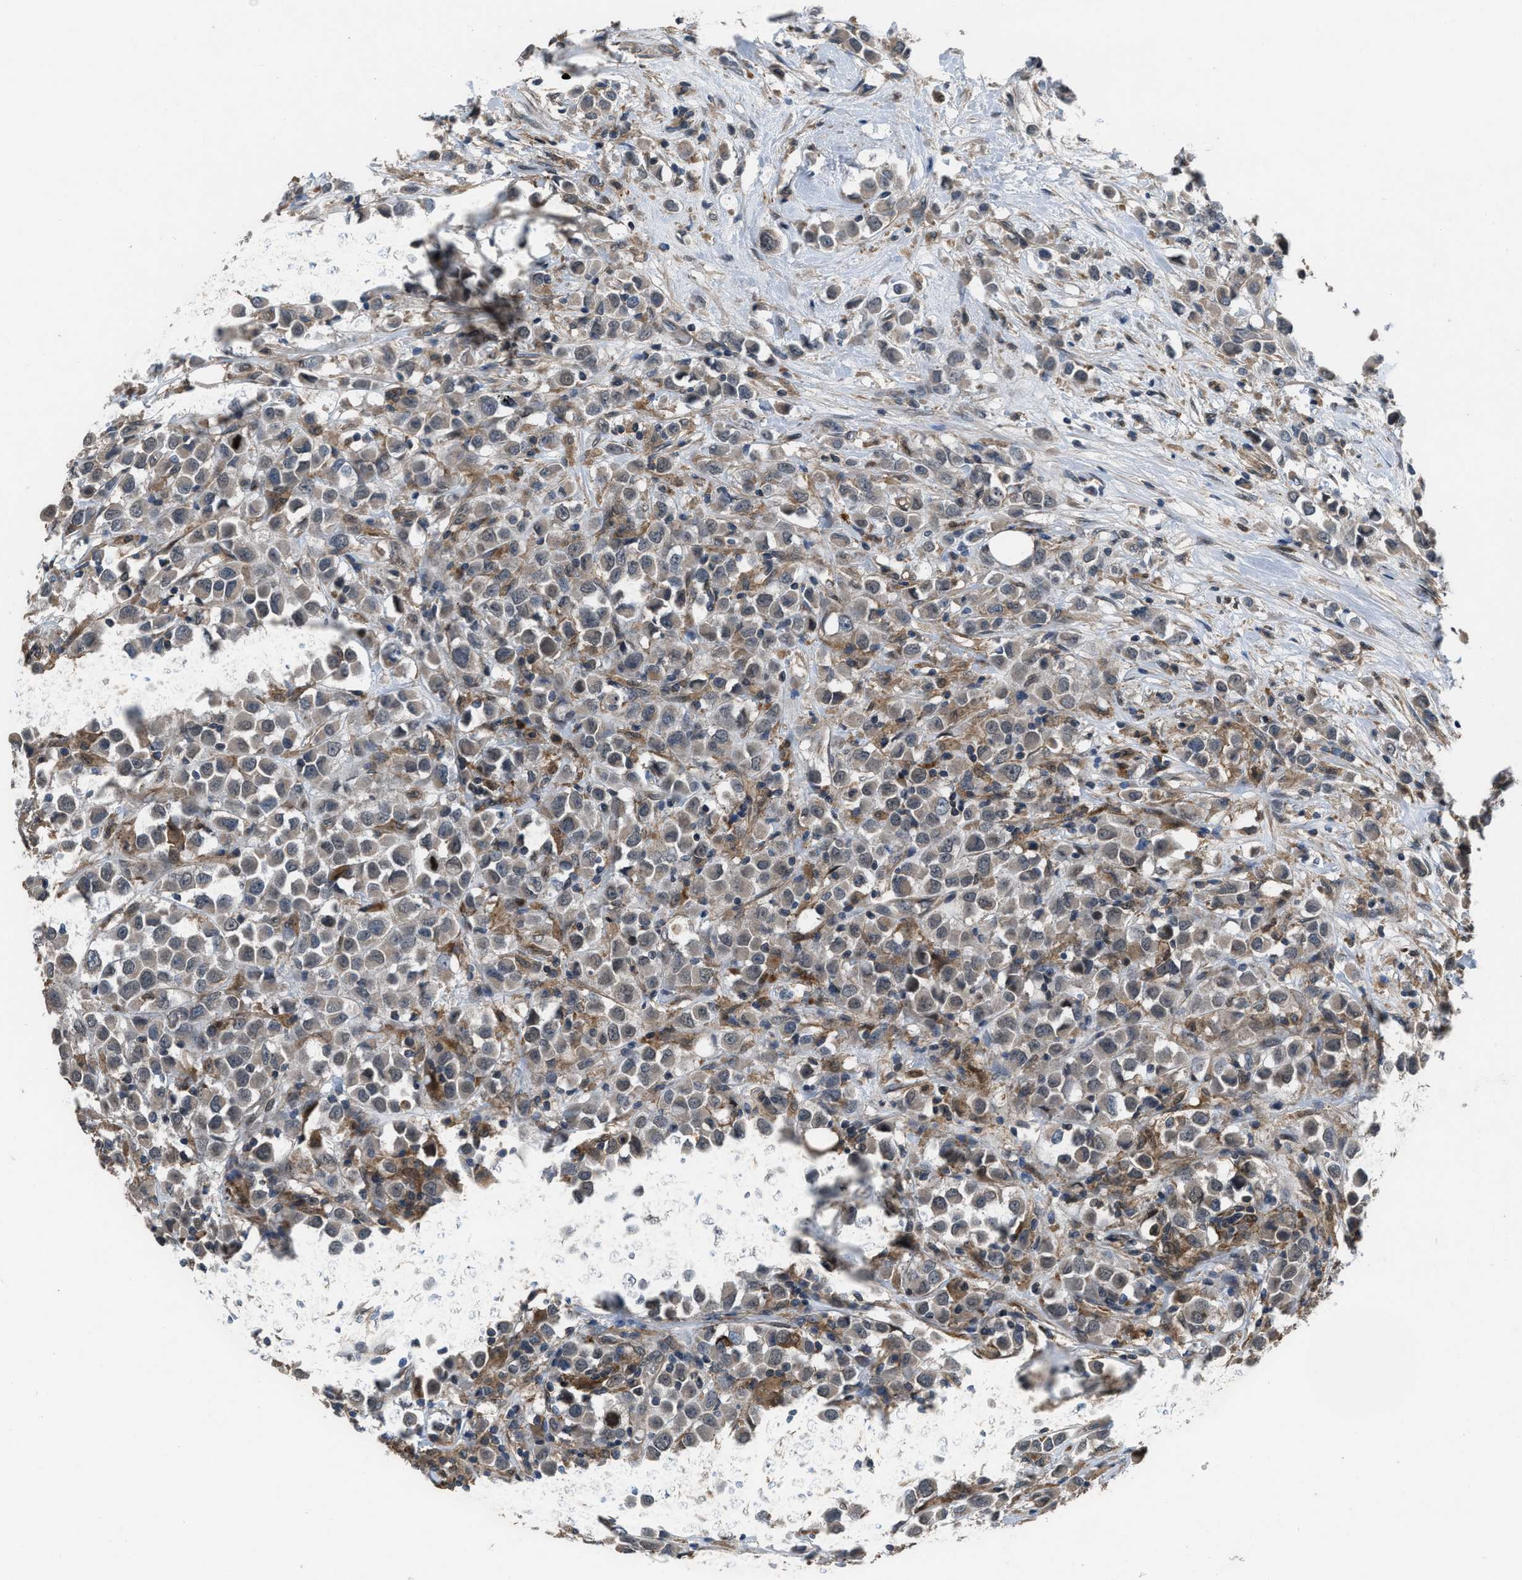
{"staining": {"intensity": "weak", "quantity": ">75%", "location": "cytoplasmic/membranous"}, "tissue": "breast cancer", "cell_type": "Tumor cells", "image_type": "cancer", "snomed": [{"axis": "morphology", "description": "Duct carcinoma"}, {"axis": "topography", "description": "Breast"}], "caption": "This histopathology image displays breast cancer stained with immunohistochemistry (IHC) to label a protein in brown. The cytoplasmic/membranous of tumor cells show weak positivity for the protein. Nuclei are counter-stained blue.", "gene": "UTRN", "patient": {"sex": "female", "age": 61}}